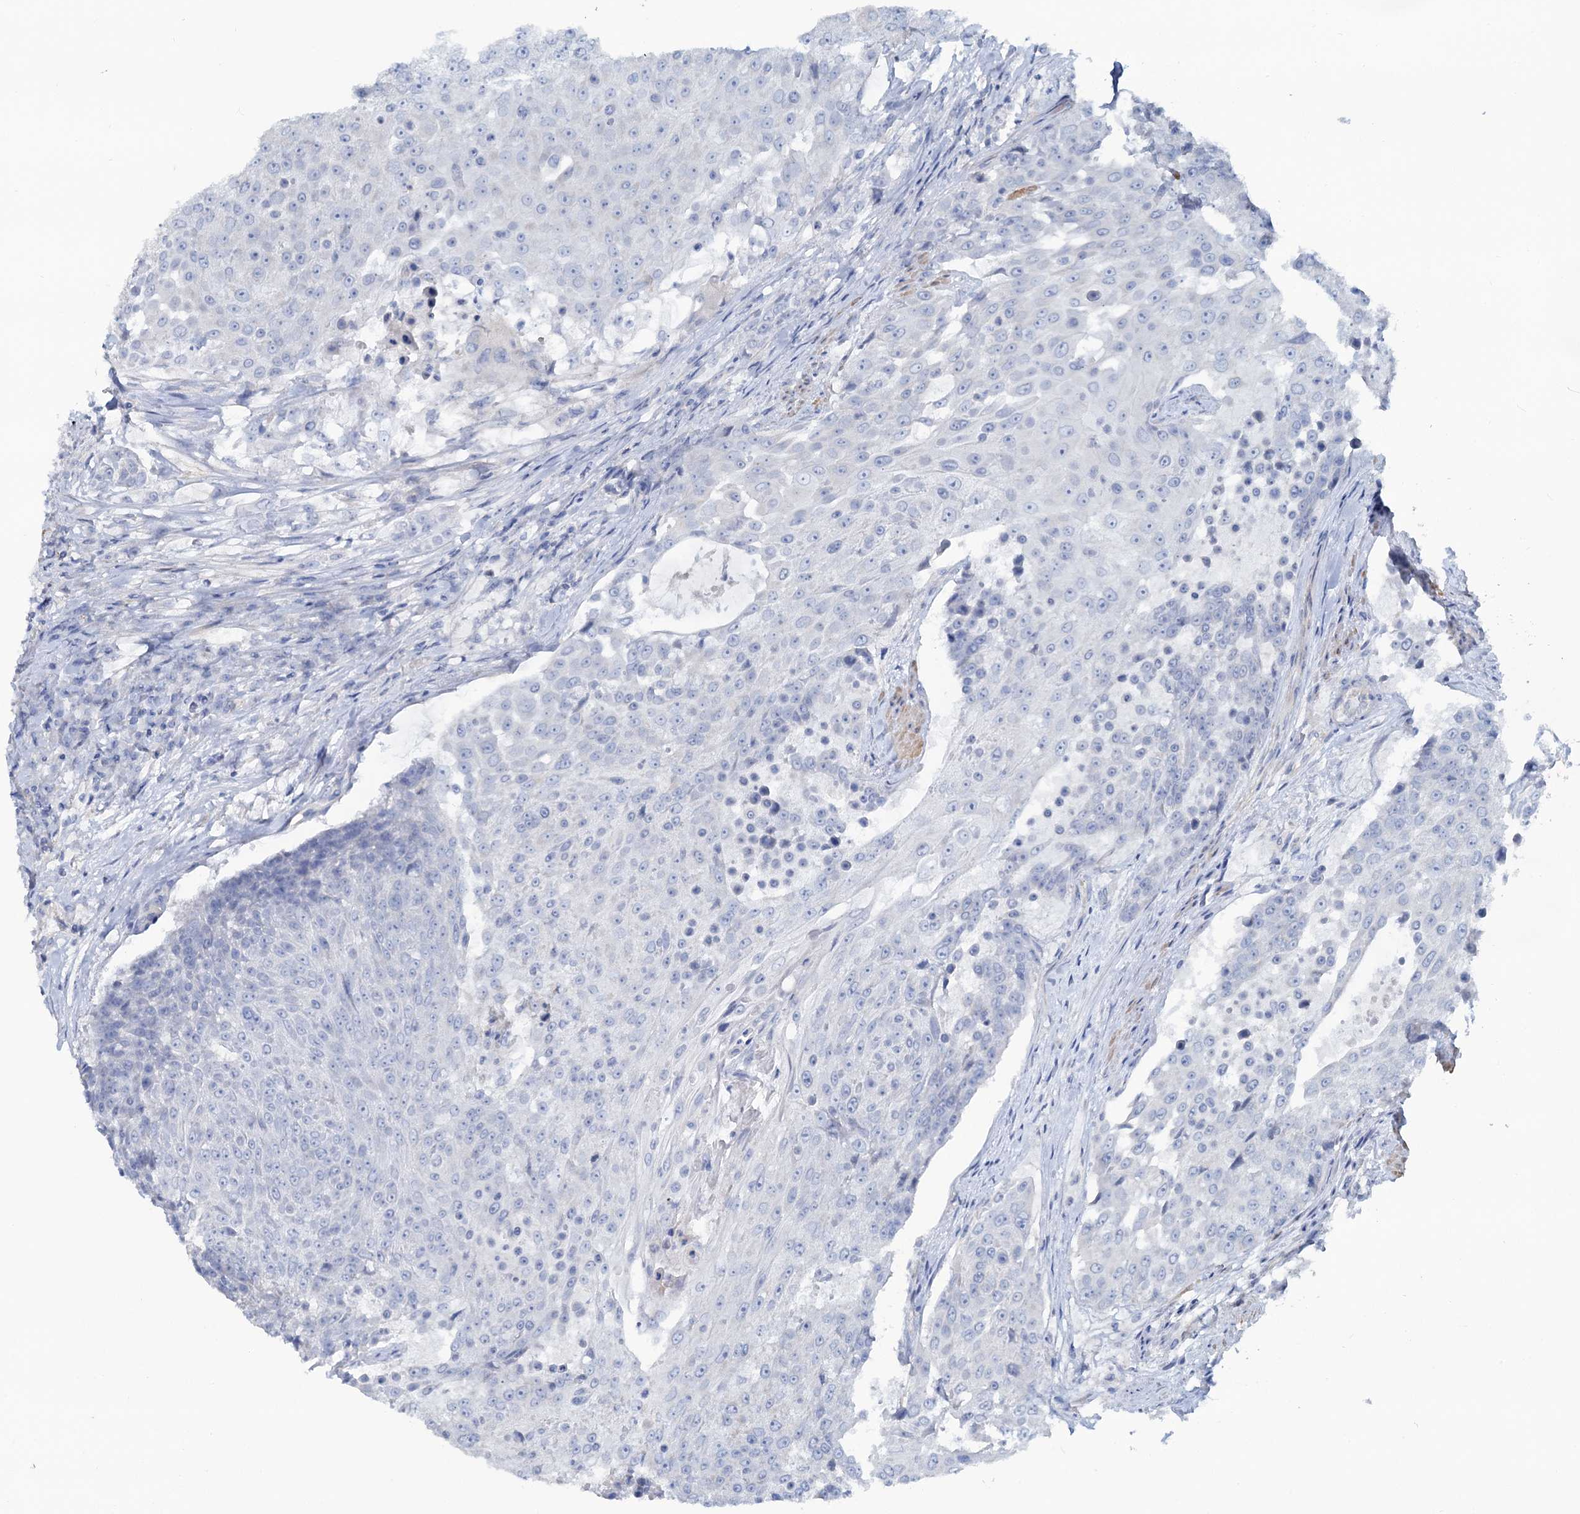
{"staining": {"intensity": "negative", "quantity": "none", "location": "none"}, "tissue": "urothelial cancer", "cell_type": "Tumor cells", "image_type": "cancer", "snomed": [{"axis": "morphology", "description": "Urothelial carcinoma, High grade"}, {"axis": "topography", "description": "Urinary bladder"}], "caption": "Tumor cells show no significant staining in urothelial cancer. The staining was performed using DAB to visualize the protein expression in brown, while the nuclei were stained in blue with hematoxylin (Magnification: 20x).", "gene": "SLC1A3", "patient": {"sex": "female", "age": 63}}